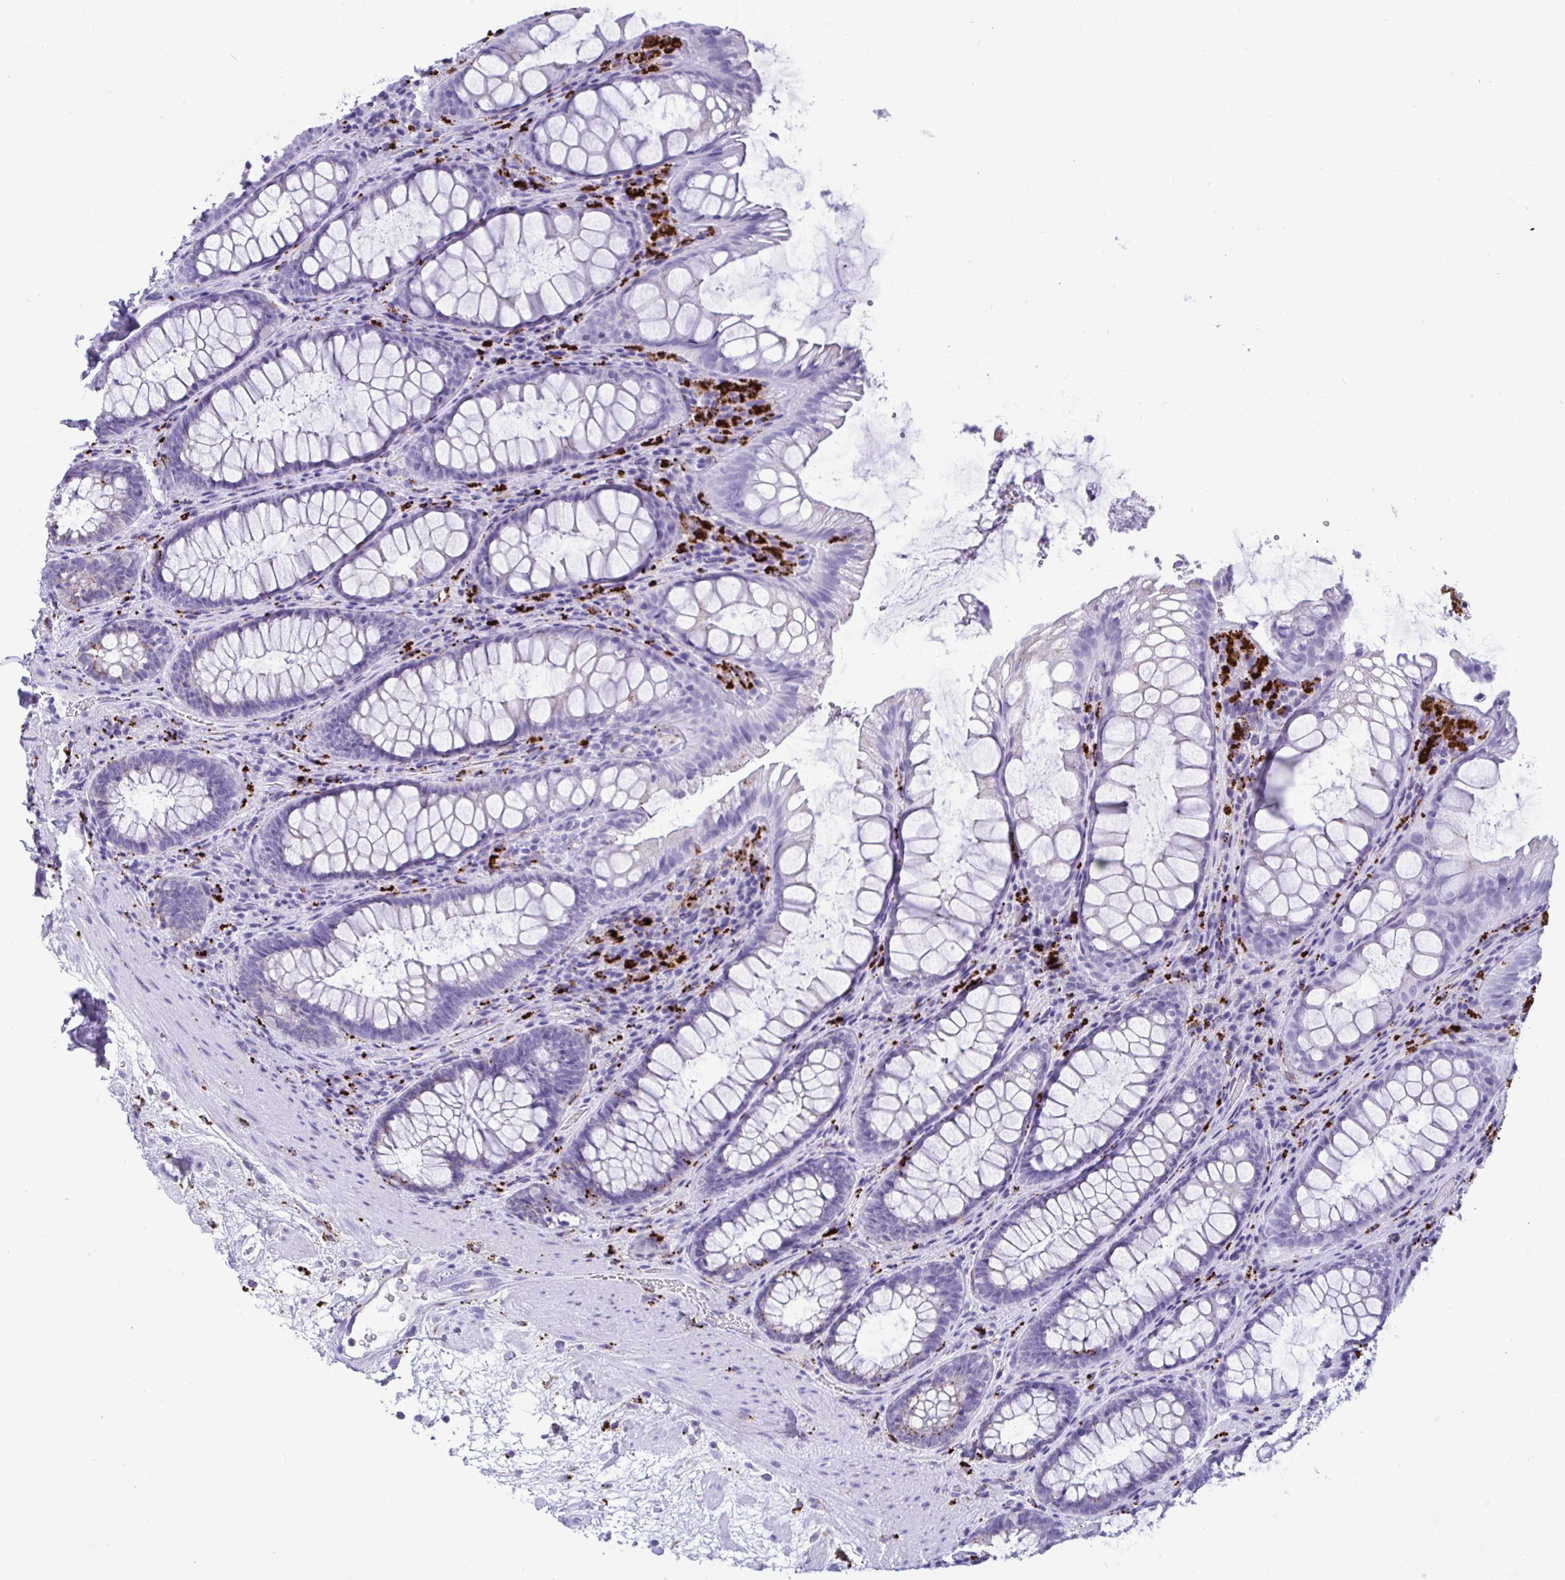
{"staining": {"intensity": "negative", "quantity": "none", "location": "none"}, "tissue": "rectum", "cell_type": "Glandular cells", "image_type": "normal", "snomed": [{"axis": "morphology", "description": "Normal tissue, NOS"}, {"axis": "topography", "description": "Rectum"}], "caption": "Immunohistochemistry (IHC) image of normal rectum: rectum stained with DAB exhibits no significant protein staining in glandular cells.", "gene": "CPVL", "patient": {"sex": "male", "age": 72}}